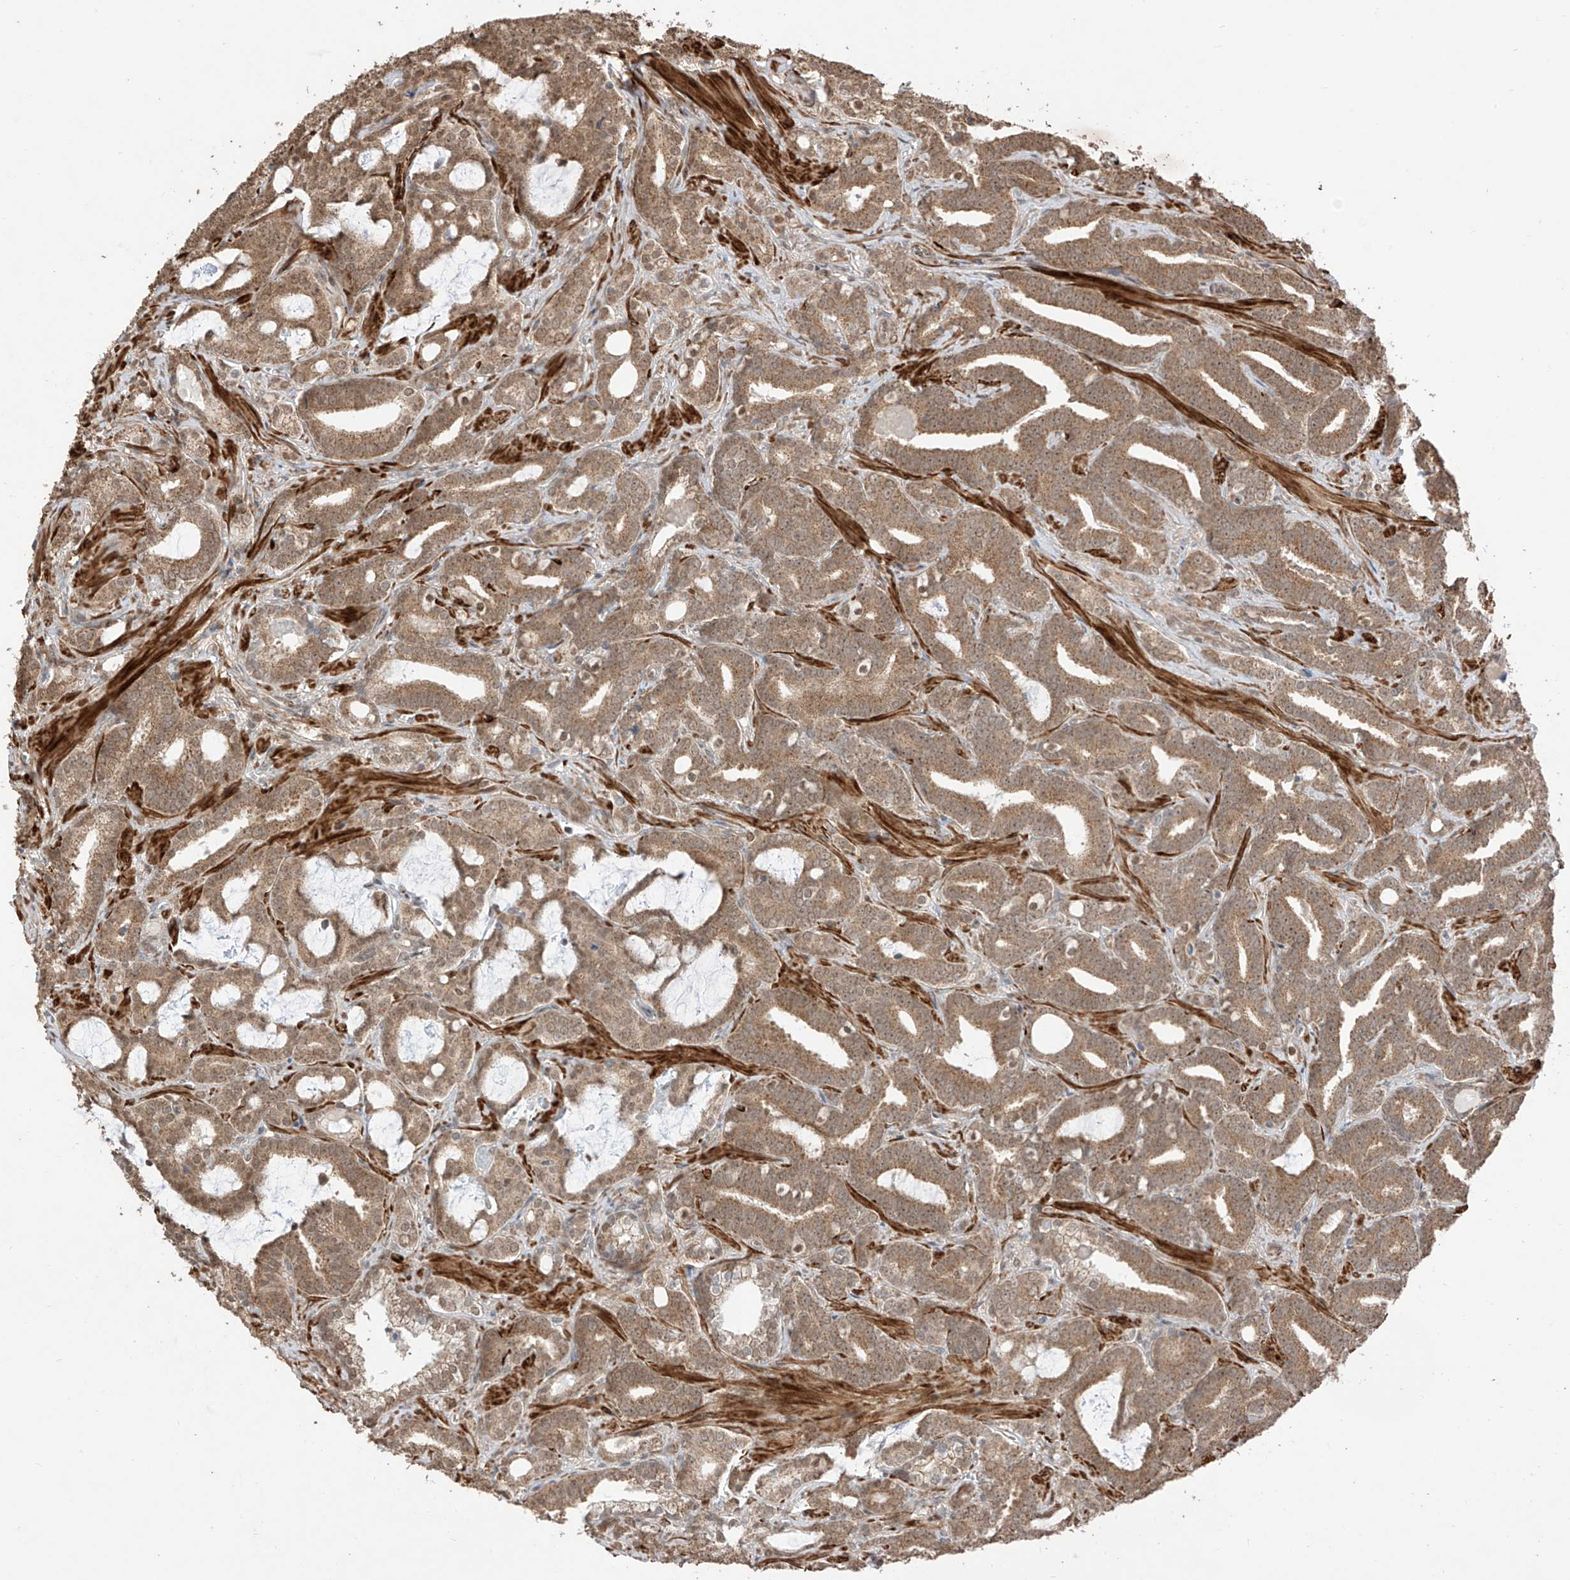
{"staining": {"intensity": "moderate", "quantity": ">75%", "location": "cytoplasmic/membranous,nuclear"}, "tissue": "prostate cancer", "cell_type": "Tumor cells", "image_type": "cancer", "snomed": [{"axis": "morphology", "description": "Adenocarcinoma, High grade"}, {"axis": "topography", "description": "Prostate and seminal vesicle, NOS"}], "caption": "There is medium levels of moderate cytoplasmic/membranous and nuclear expression in tumor cells of prostate high-grade adenocarcinoma, as demonstrated by immunohistochemical staining (brown color).", "gene": "LATS1", "patient": {"sex": "male", "age": 67}}